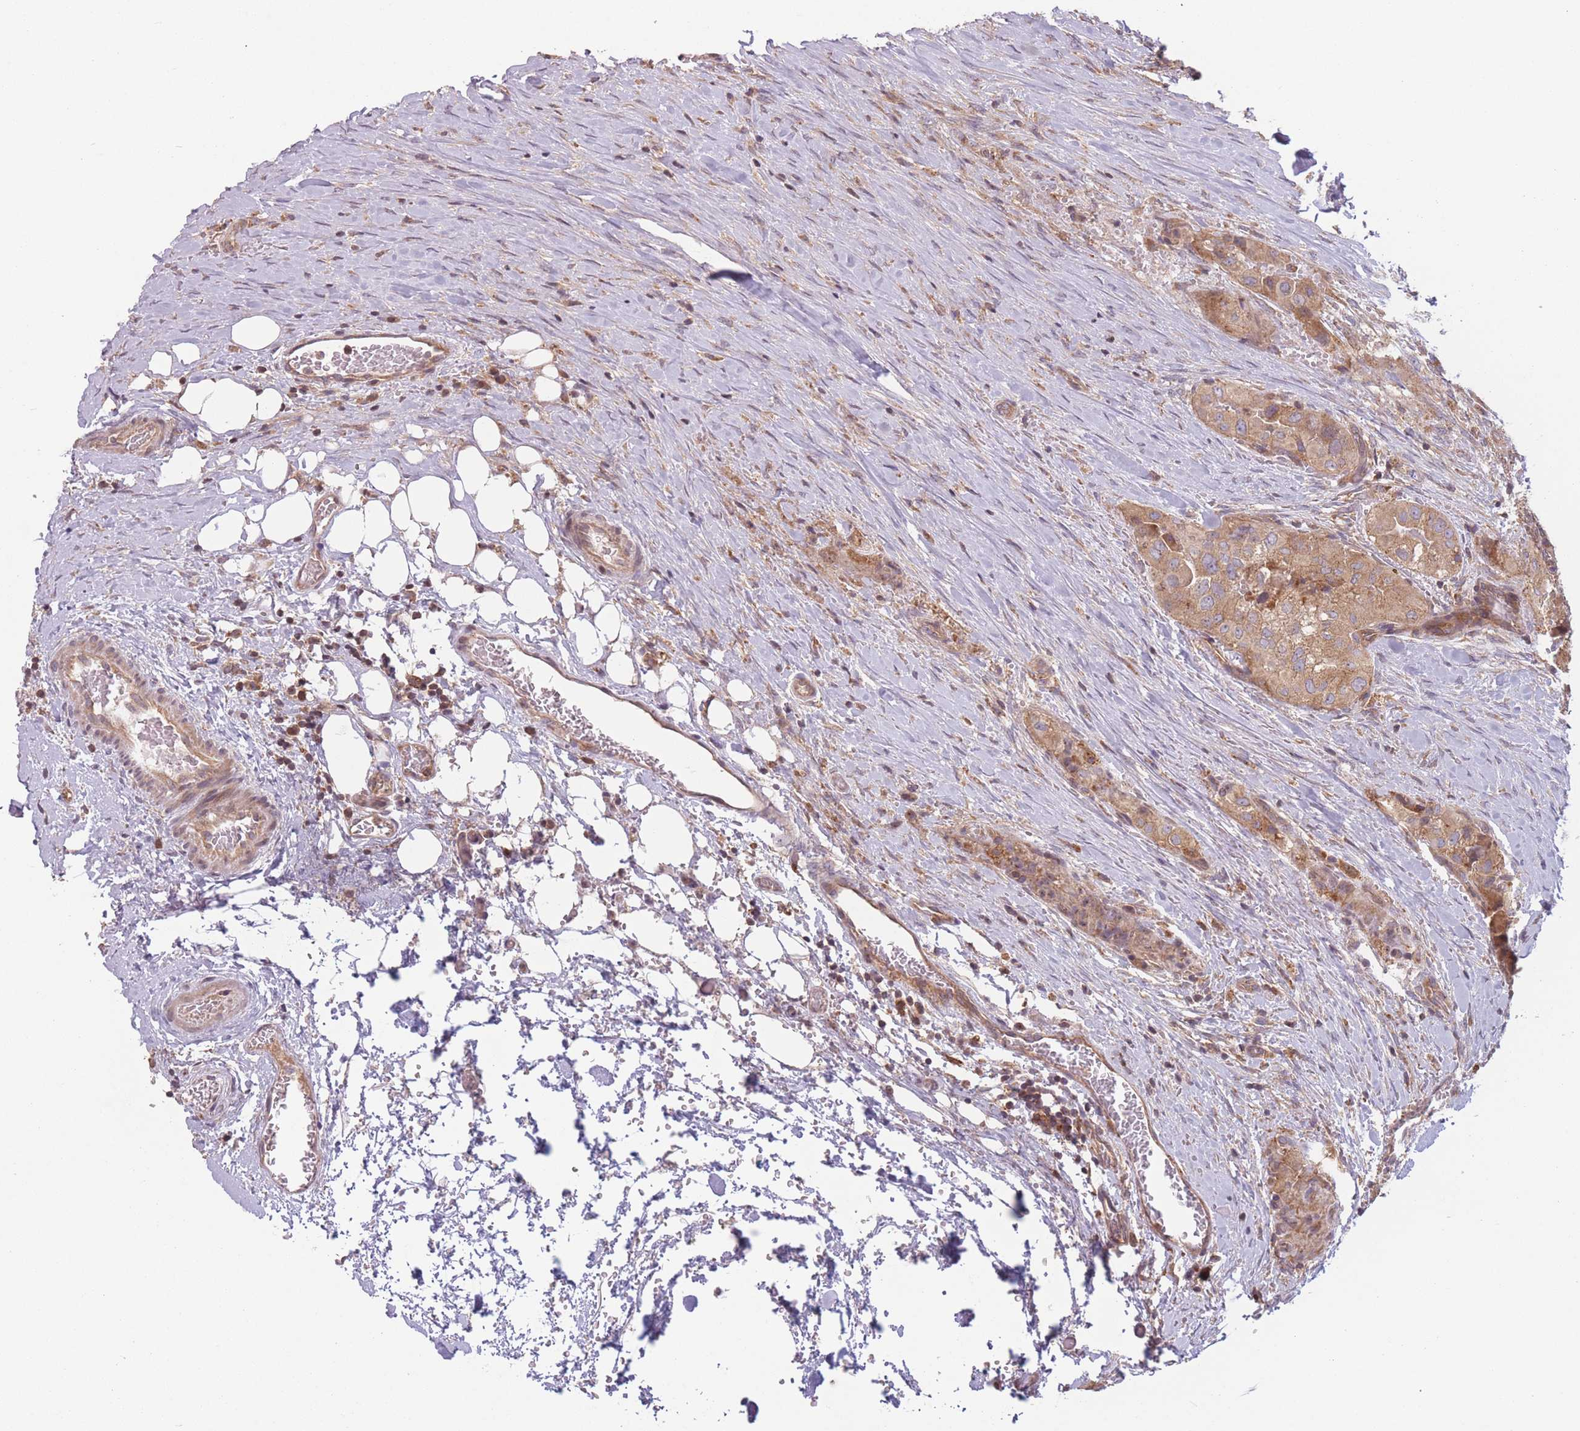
{"staining": {"intensity": "moderate", "quantity": ">75%", "location": "cytoplasmic/membranous"}, "tissue": "thyroid cancer", "cell_type": "Tumor cells", "image_type": "cancer", "snomed": [{"axis": "morphology", "description": "Papillary adenocarcinoma, NOS"}, {"axis": "topography", "description": "Thyroid gland"}], "caption": "Protein expression analysis of human thyroid papillary adenocarcinoma reveals moderate cytoplasmic/membranous staining in approximately >75% of tumor cells.", "gene": "WASHC2A", "patient": {"sex": "female", "age": 59}}